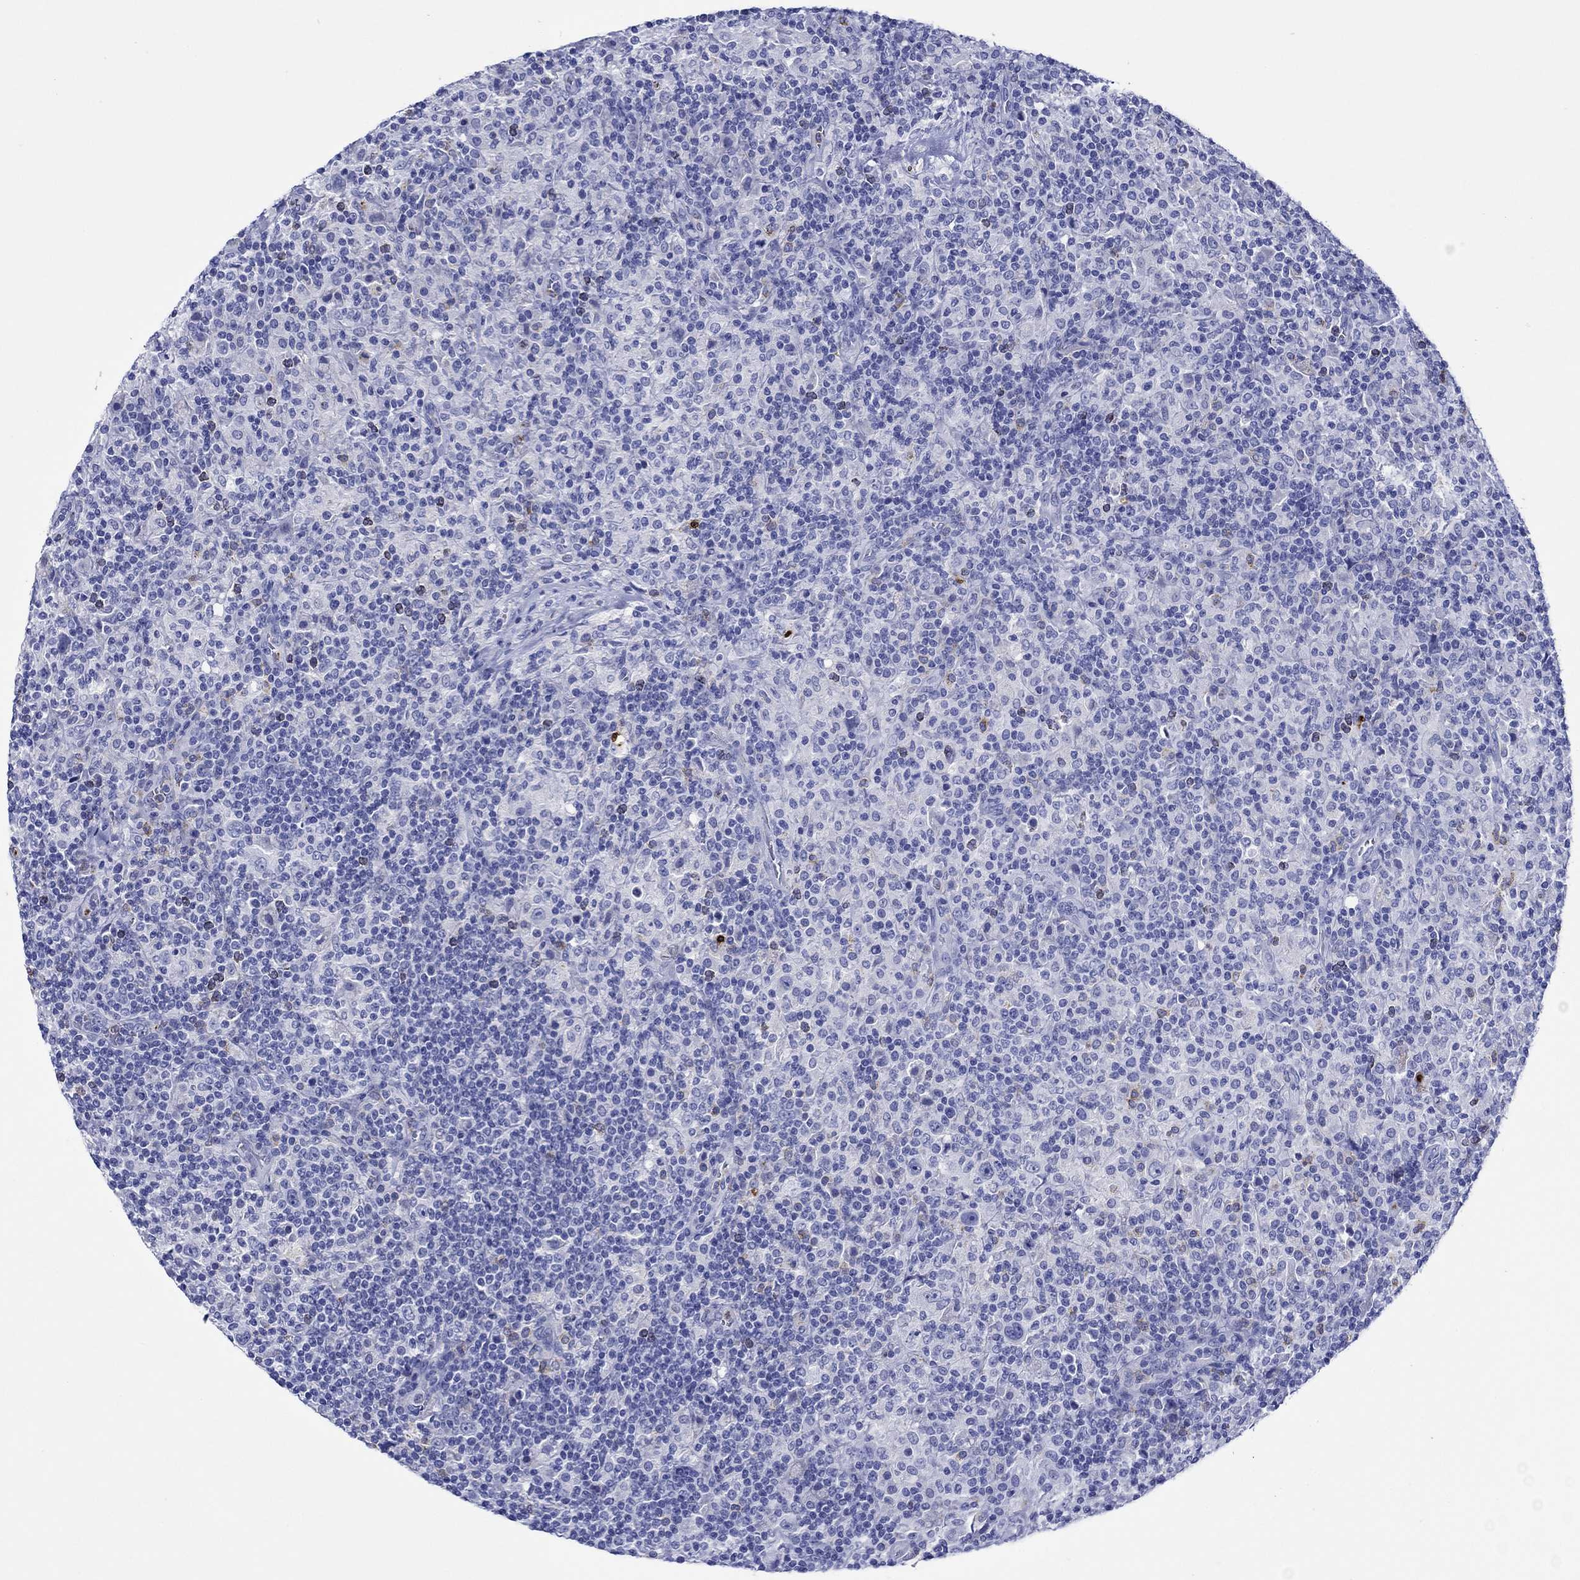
{"staining": {"intensity": "negative", "quantity": "none", "location": "none"}, "tissue": "lymphoma", "cell_type": "Tumor cells", "image_type": "cancer", "snomed": [{"axis": "morphology", "description": "Hodgkin's disease, NOS"}, {"axis": "topography", "description": "Lymph node"}], "caption": "A photomicrograph of human lymphoma is negative for staining in tumor cells.", "gene": "EPX", "patient": {"sex": "male", "age": 70}}